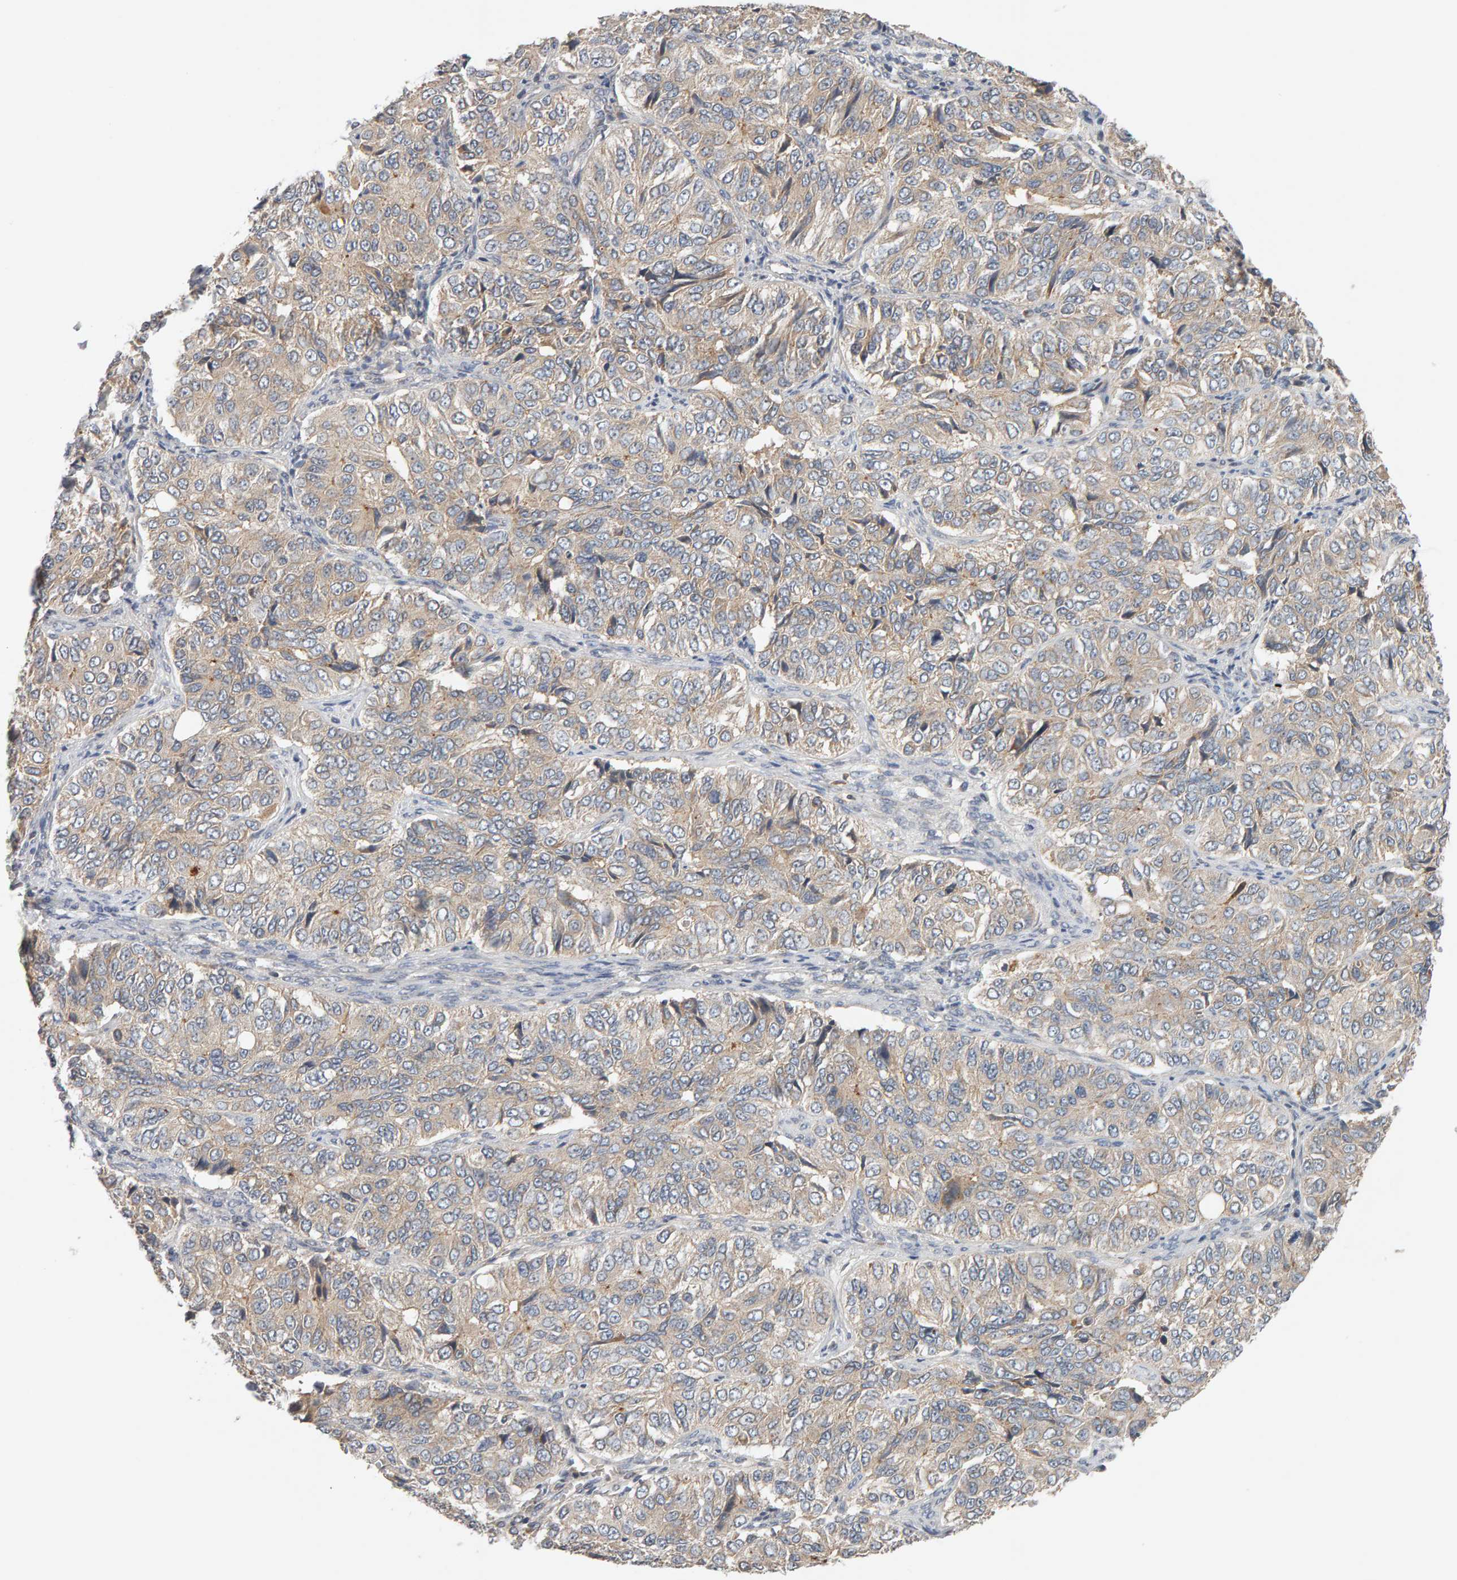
{"staining": {"intensity": "weak", "quantity": ">75%", "location": "cytoplasmic/membranous"}, "tissue": "ovarian cancer", "cell_type": "Tumor cells", "image_type": "cancer", "snomed": [{"axis": "morphology", "description": "Carcinoma, endometroid"}, {"axis": "topography", "description": "Ovary"}], "caption": "IHC histopathology image of human ovarian endometroid carcinoma stained for a protein (brown), which reveals low levels of weak cytoplasmic/membranous positivity in approximately >75% of tumor cells.", "gene": "DNAJC7", "patient": {"sex": "female", "age": 51}}